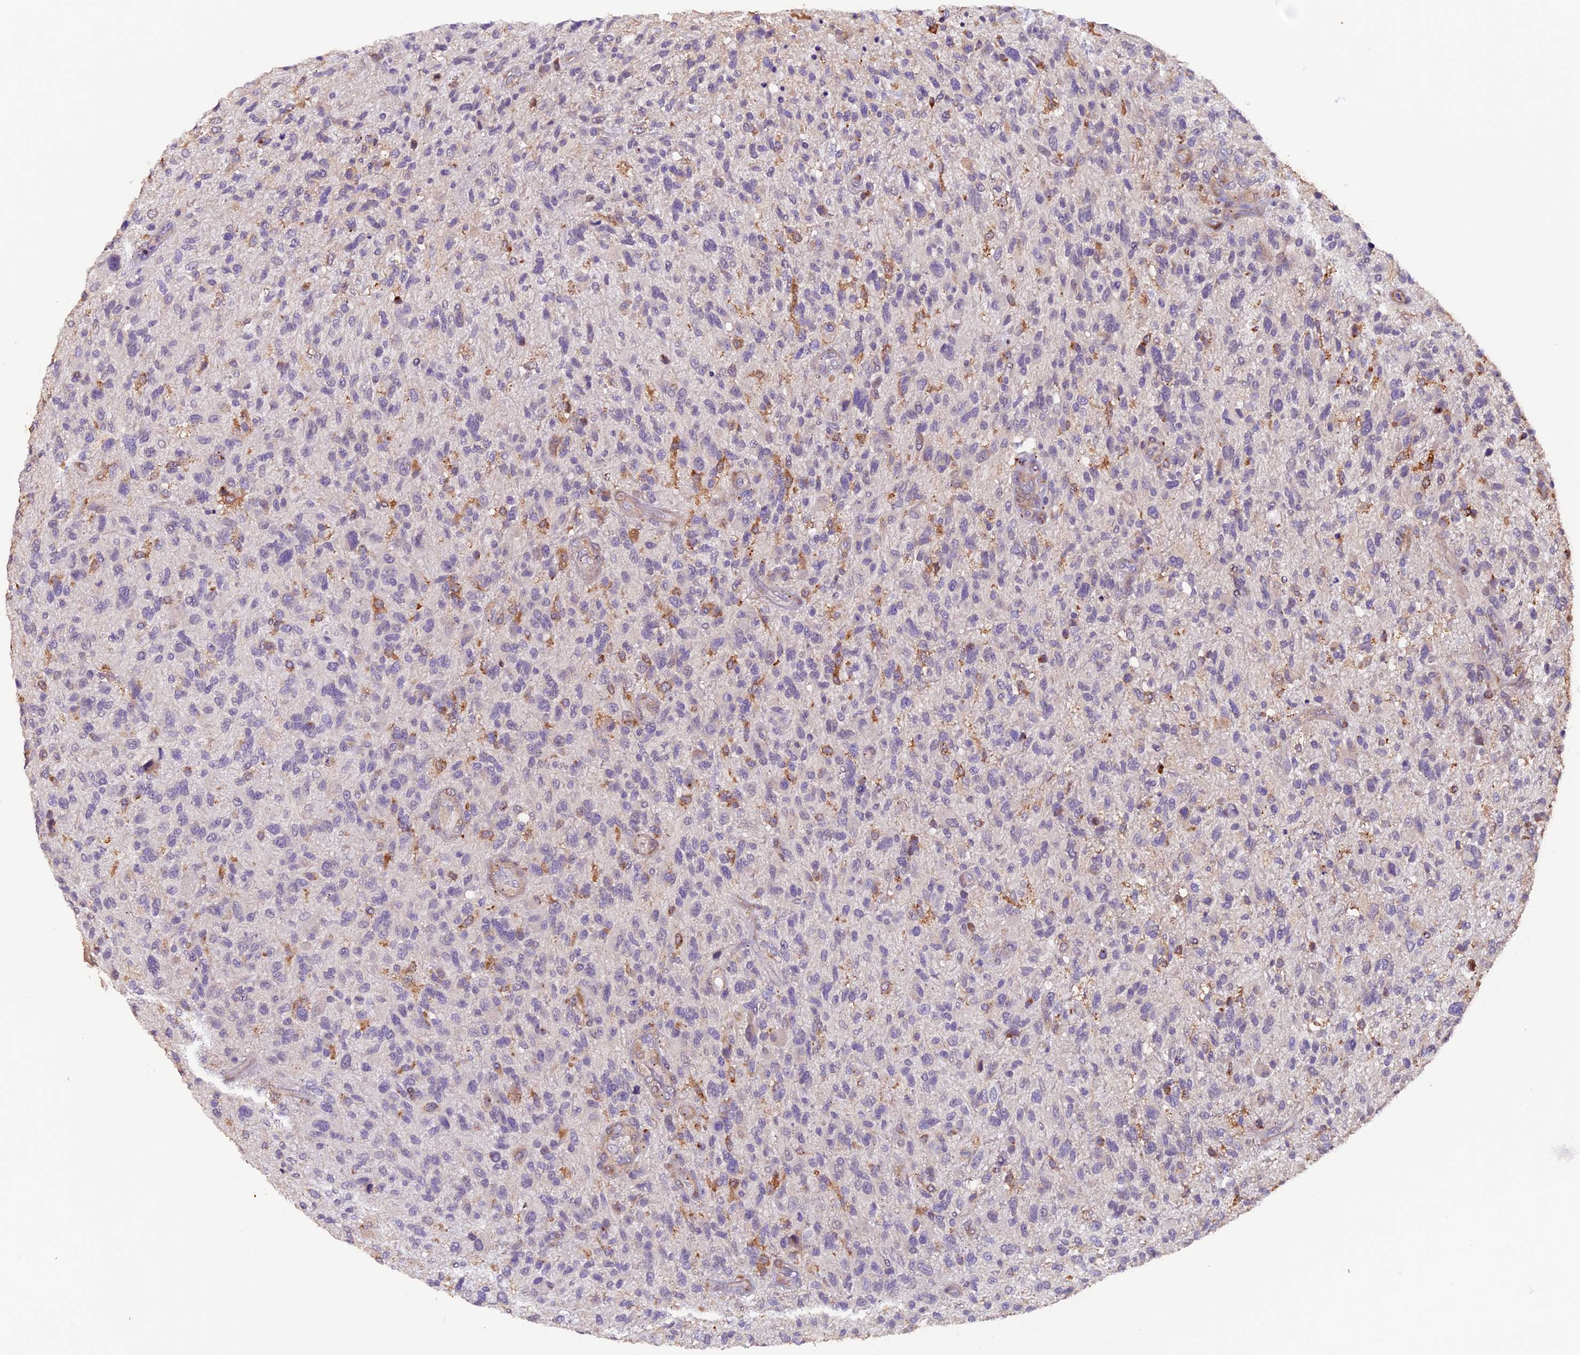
{"staining": {"intensity": "negative", "quantity": "none", "location": "none"}, "tissue": "glioma", "cell_type": "Tumor cells", "image_type": "cancer", "snomed": [{"axis": "morphology", "description": "Glioma, malignant, High grade"}, {"axis": "topography", "description": "Brain"}], "caption": "Glioma was stained to show a protein in brown. There is no significant positivity in tumor cells.", "gene": "NCK2", "patient": {"sex": "male", "age": 47}}